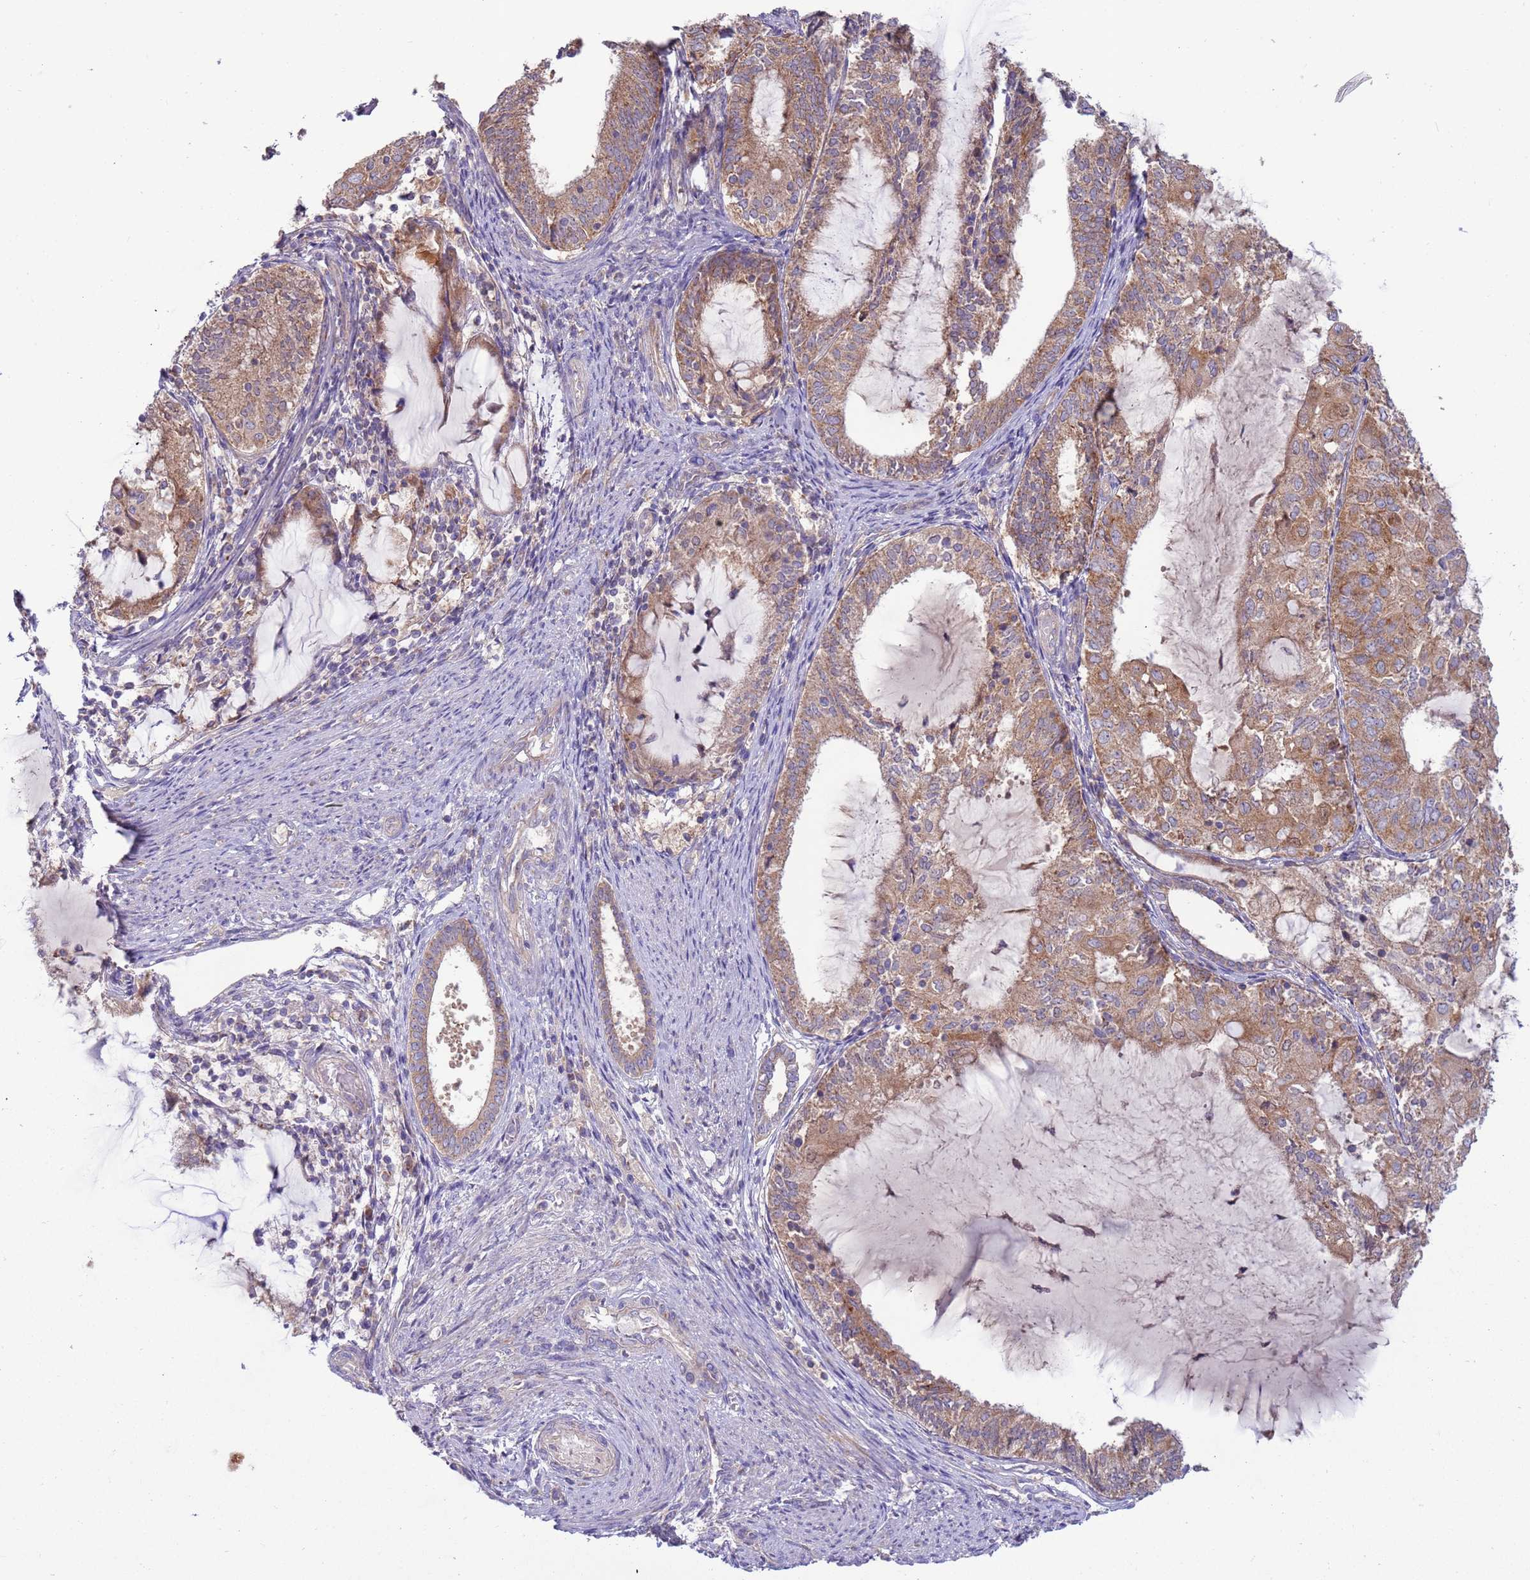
{"staining": {"intensity": "moderate", "quantity": ">75%", "location": "cytoplasmic/membranous"}, "tissue": "endometrial cancer", "cell_type": "Tumor cells", "image_type": "cancer", "snomed": [{"axis": "morphology", "description": "Adenocarcinoma, NOS"}, {"axis": "topography", "description": "Endometrium"}], "caption": "This photomicrograph displays IHC staining of endometrial adenocarcinoma, with medium moderate cytoplasmic/membranous staining in about >75% of tumor cells.", "gene": "UQCRQ", "patient": {"sex": "female", "age": 81}}